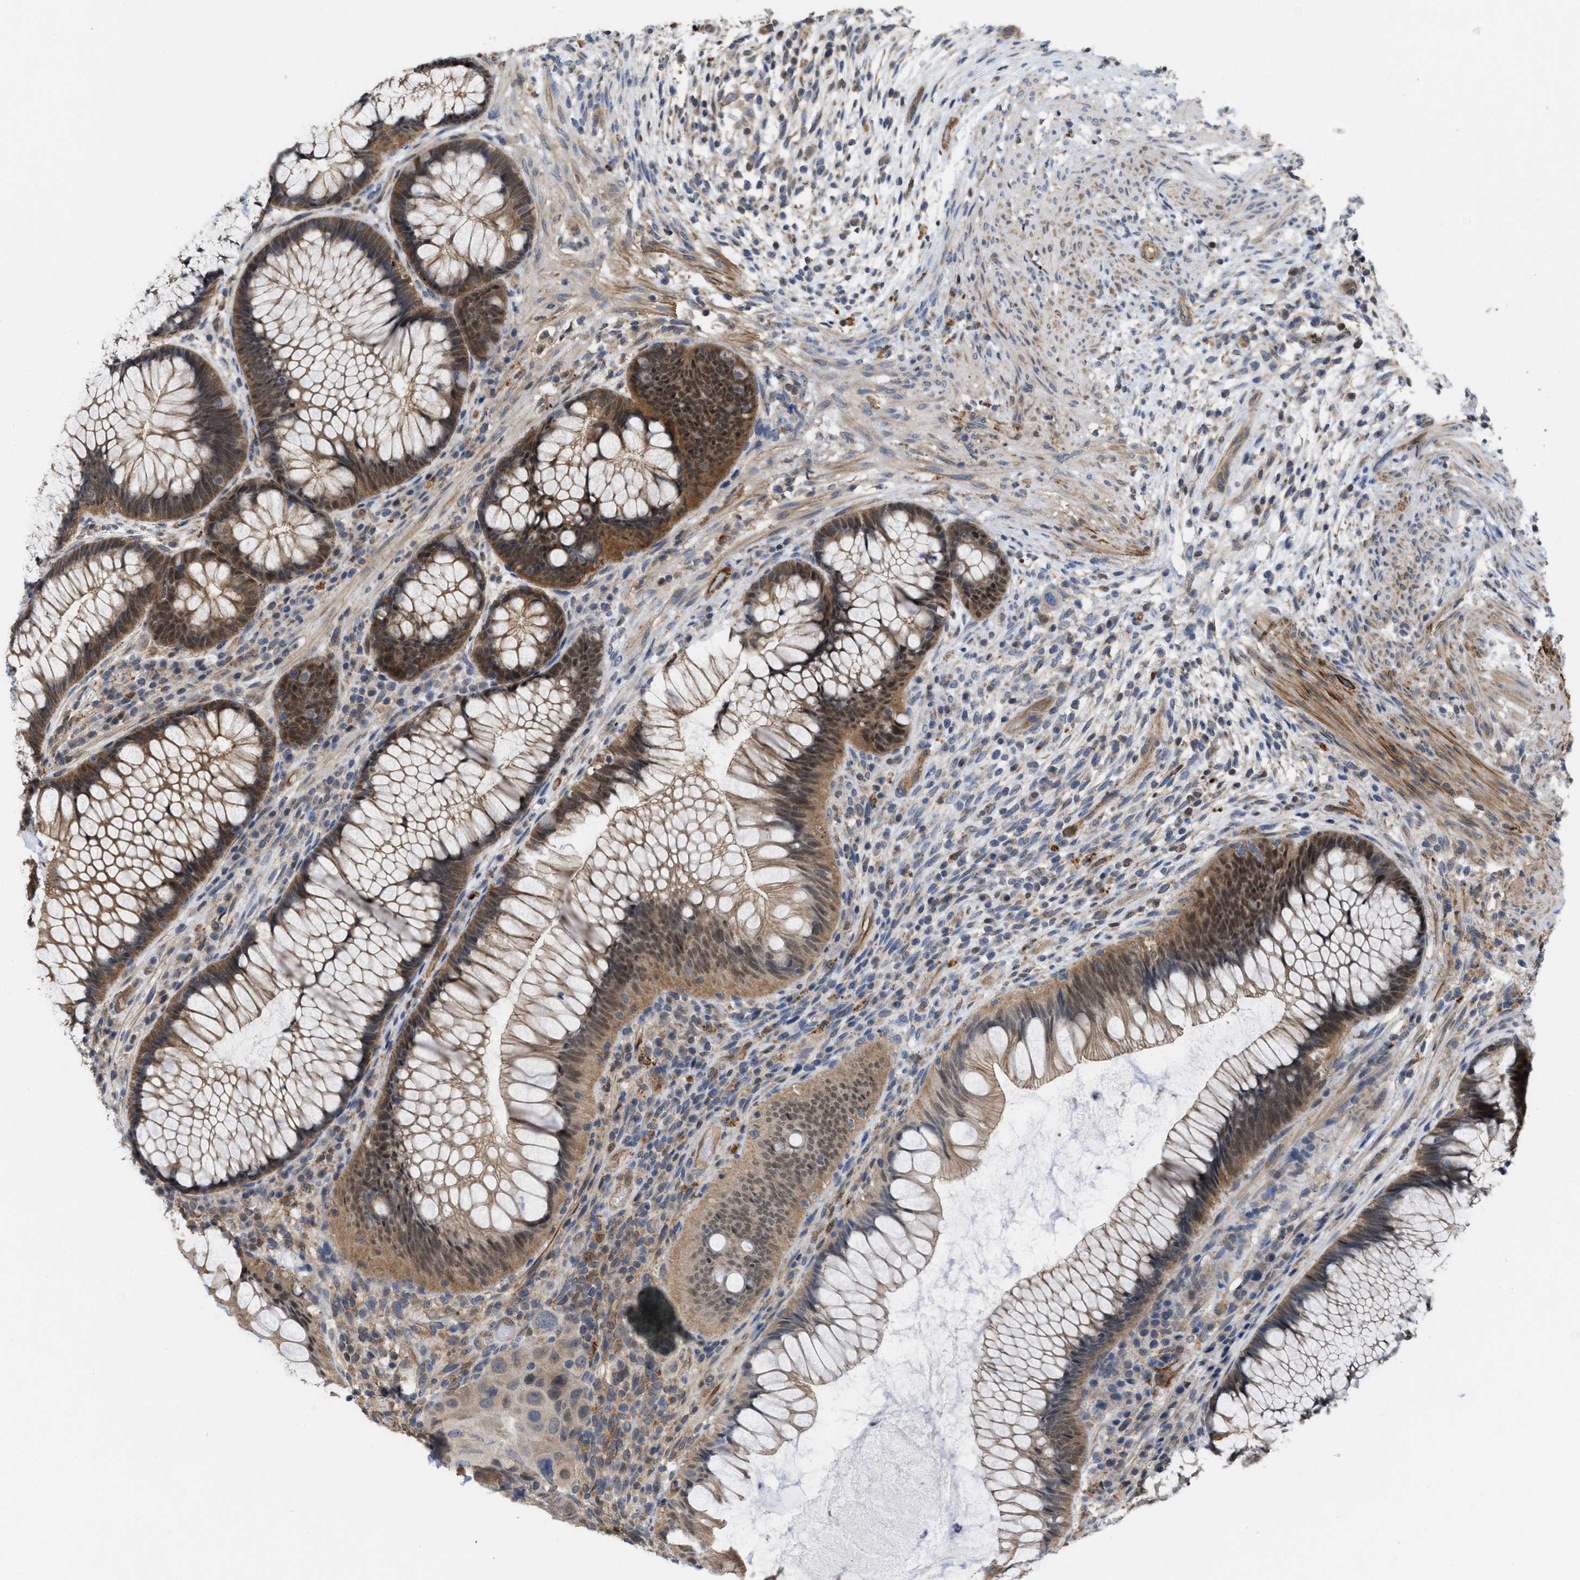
{"staining": {"intensity": "moderate", "quantity": ">75%", "location": "cytoplasmic/membranous,nuclear"}, "tissue": "rectum", "cell_type": "Glandular cells", "image_type": "normal", "snomed": [{"axis": "morphology", "description": "Normal tissue, NOS"}, {"axis": "topography", "description": "Rectum"}], "caption": "A brown stain highlights moderate cytoplasmic/membranous,nuclear staining of a protein in glandular cells of normal human rectum.", "gene": "NAPEPLD", "patient": {"sex": "male", "age": 51}}